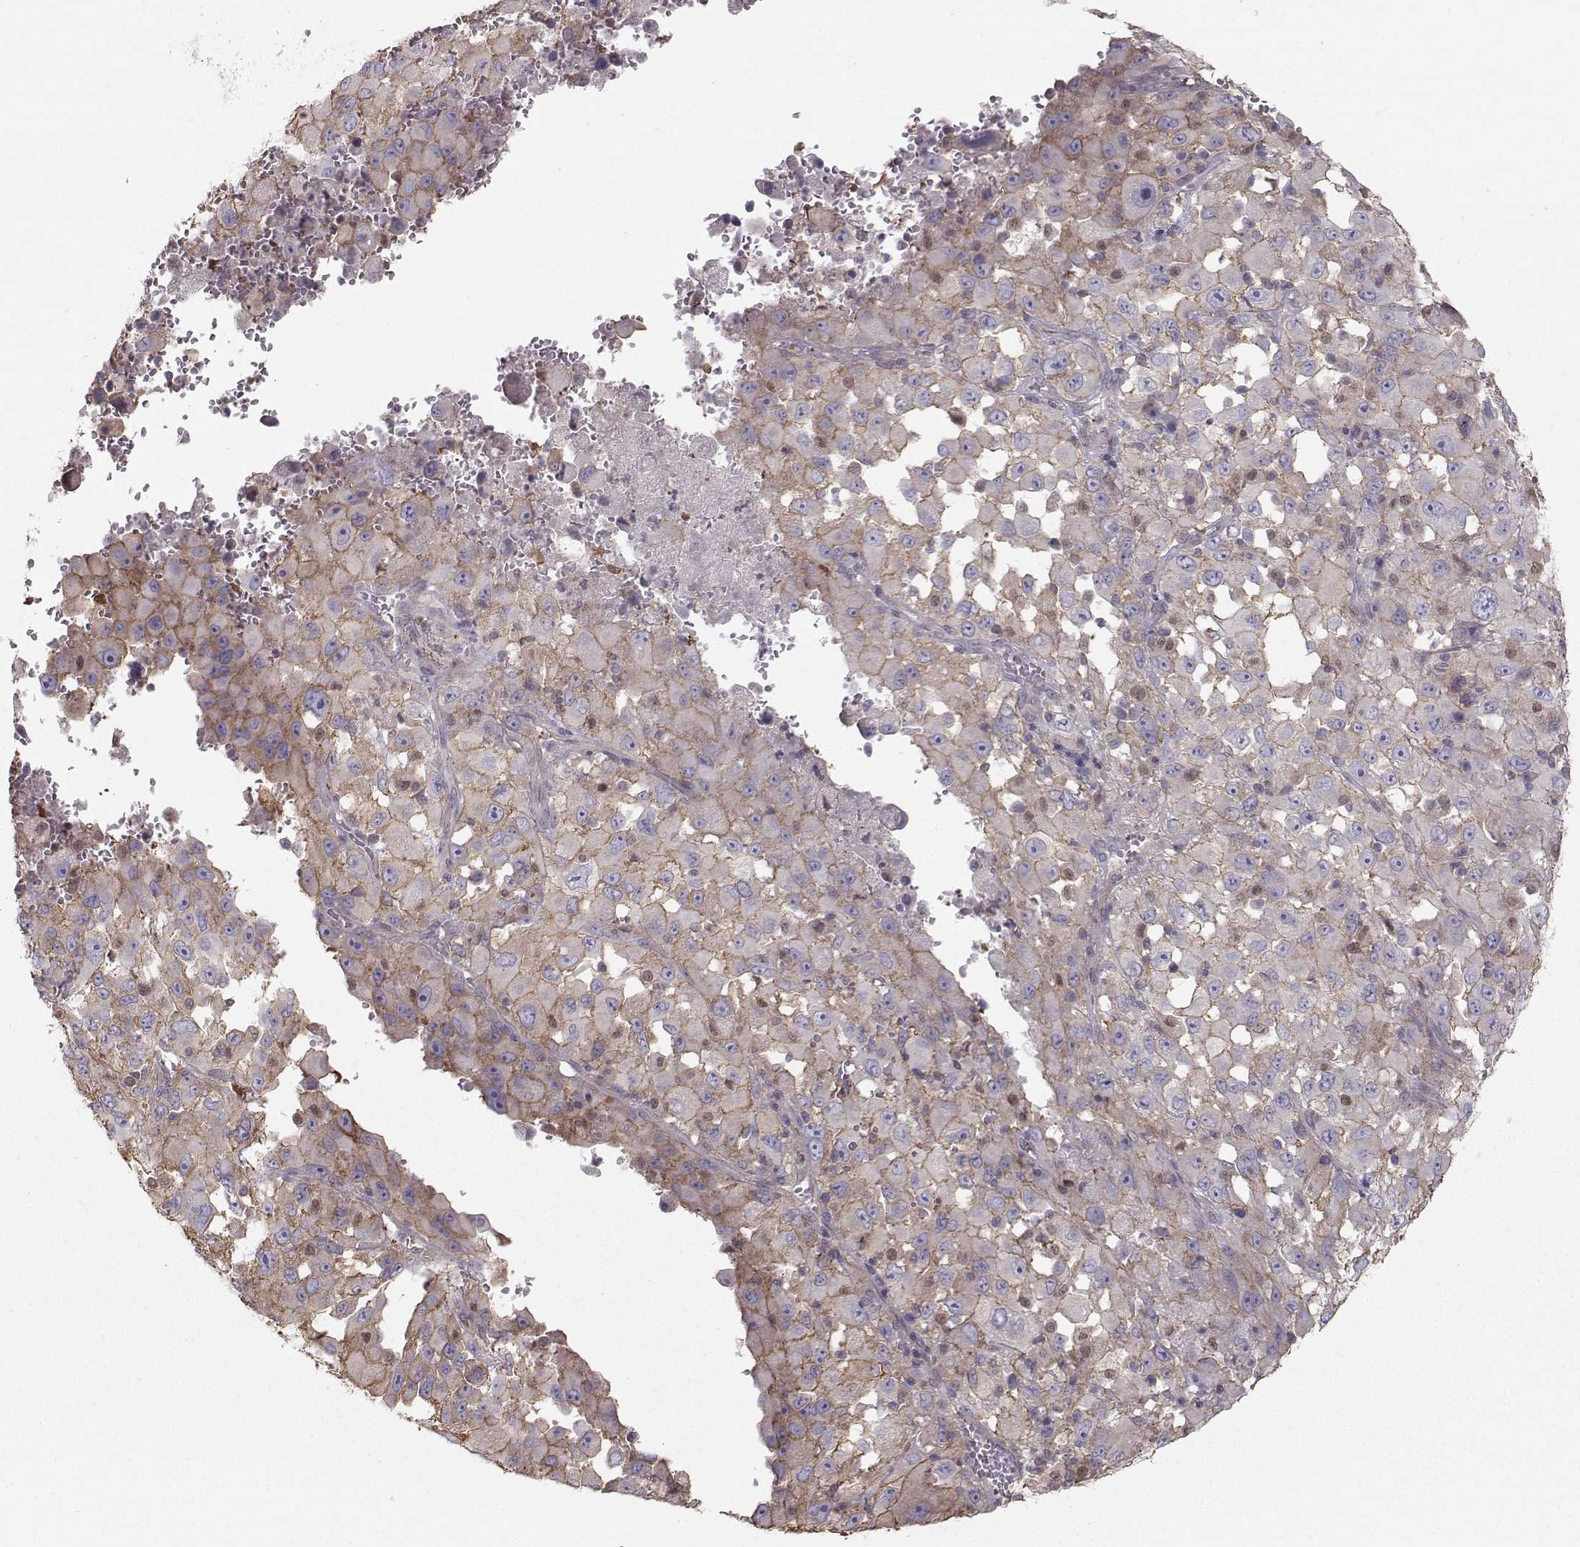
{"staining": {"intensity": "negative", "quantity": "none", "location": "none"}, "tissue": "melanoma", "cell_type": "Tumor cells", "image_type": "cancer", "snomed": [{"axis": "morphology", "description": "Malignant melanoma, Metastatic site"}, {"axis": "topography", "description": "Soft tissue"}], "caption": "This is an IHC histopathology image of malignant melanoma (metastatic site). There is no expression in tumor cells.", "gene": "ASB16", "patient": {"sex": "male", "age": 50}}